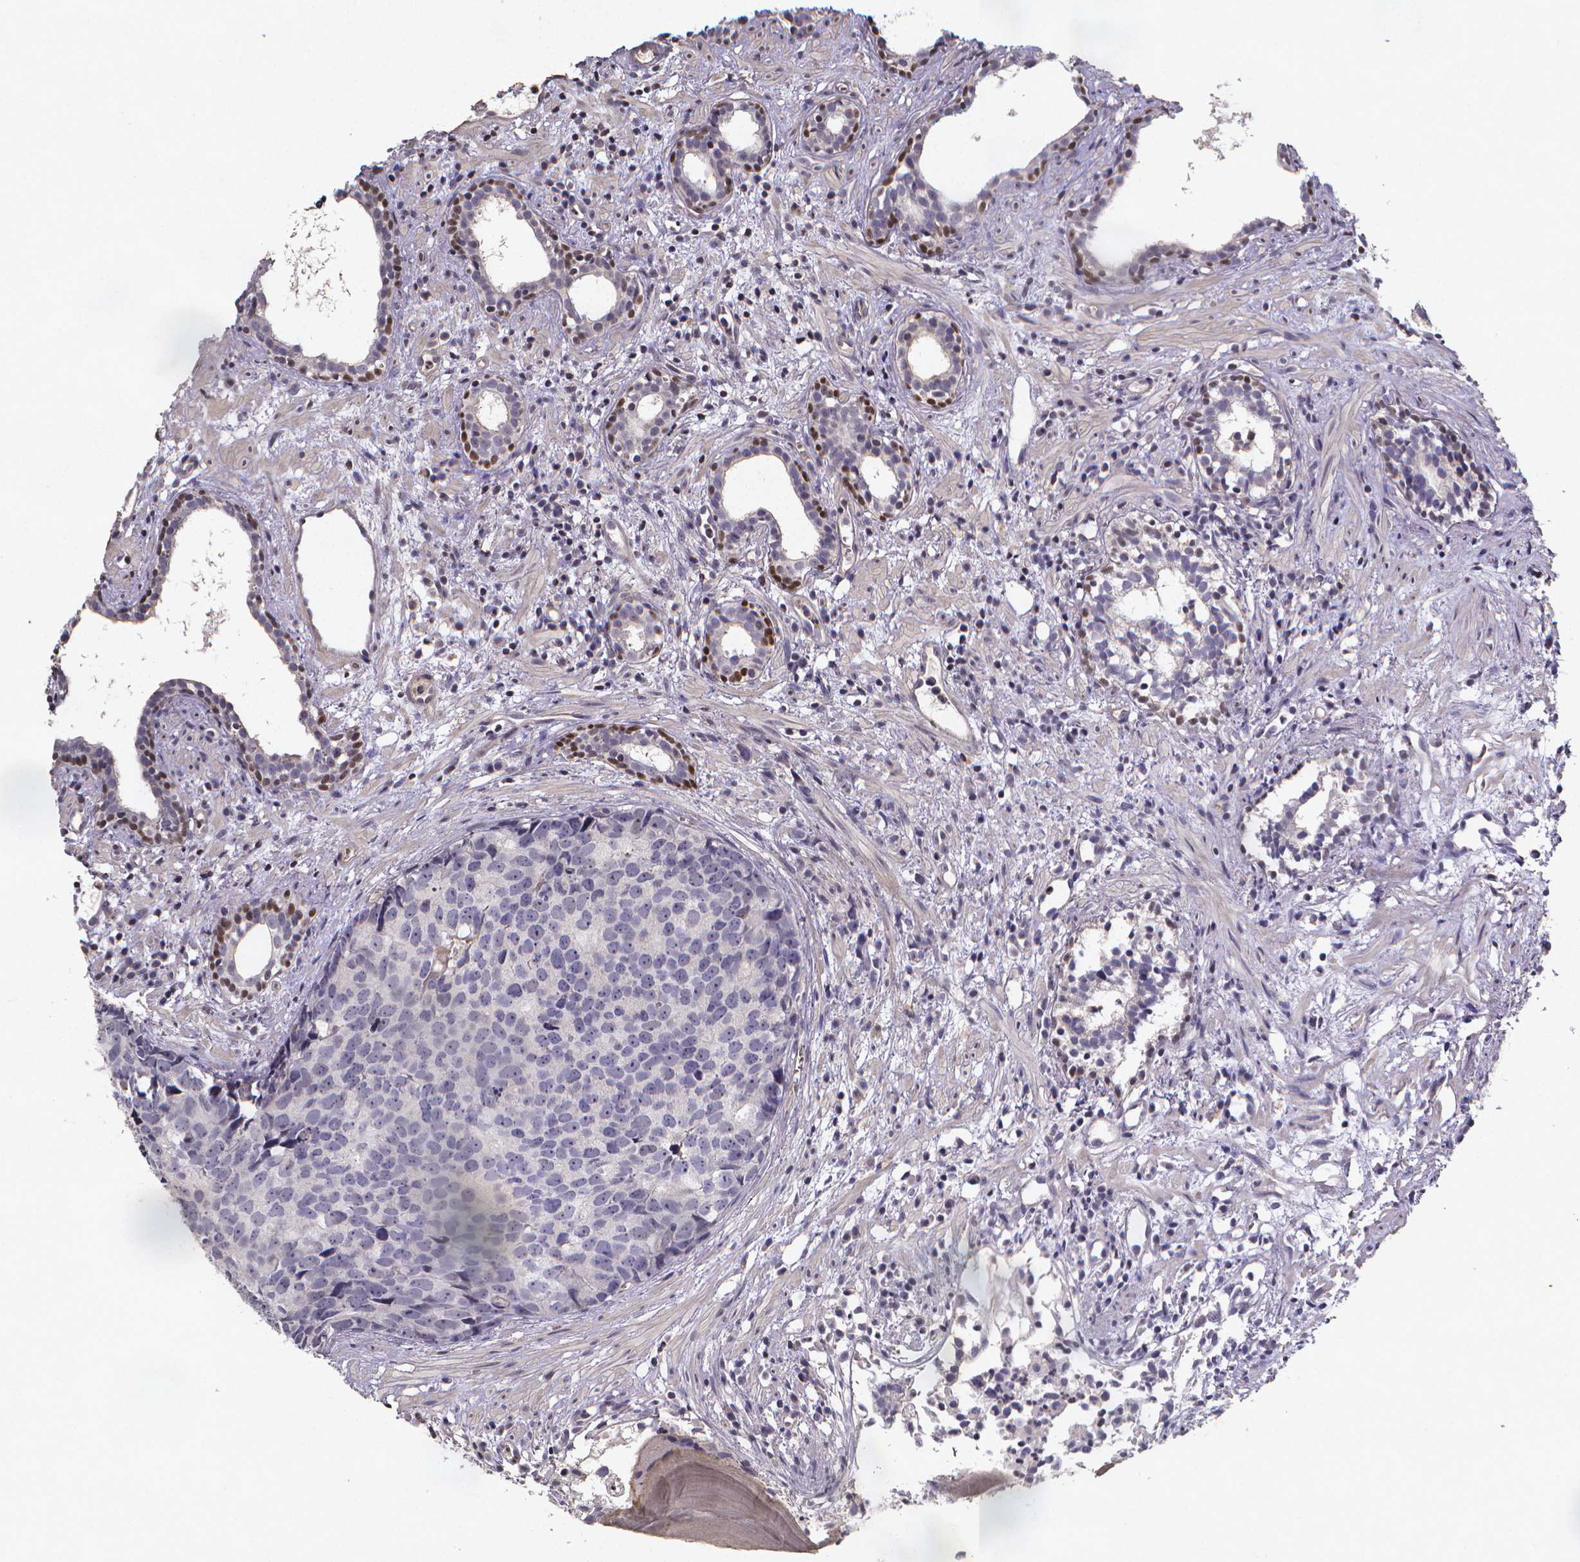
{"staining": {"intensity": "negative", "quantity": "none", "location": "none"}, "tissue": "prostate cancer", "cell_type": "Tumor cells", "image_type": "cancer", "snomed": [{"axis": "morphology", "description": "Adenocarcinoma, High grade"}, {"axis": "topography", "description": "Prostate"}], "caption": "There is no significant staining in tumor cells of prostate cancer (high-grade adenocarcinoma). Brightfield microscopy of immunohistochemistry stained with DAB (brown) and hematoxylin (blue), captured at high magnification.", "gene": "TP73", "patient": {"sex": "male", "age": 83}}